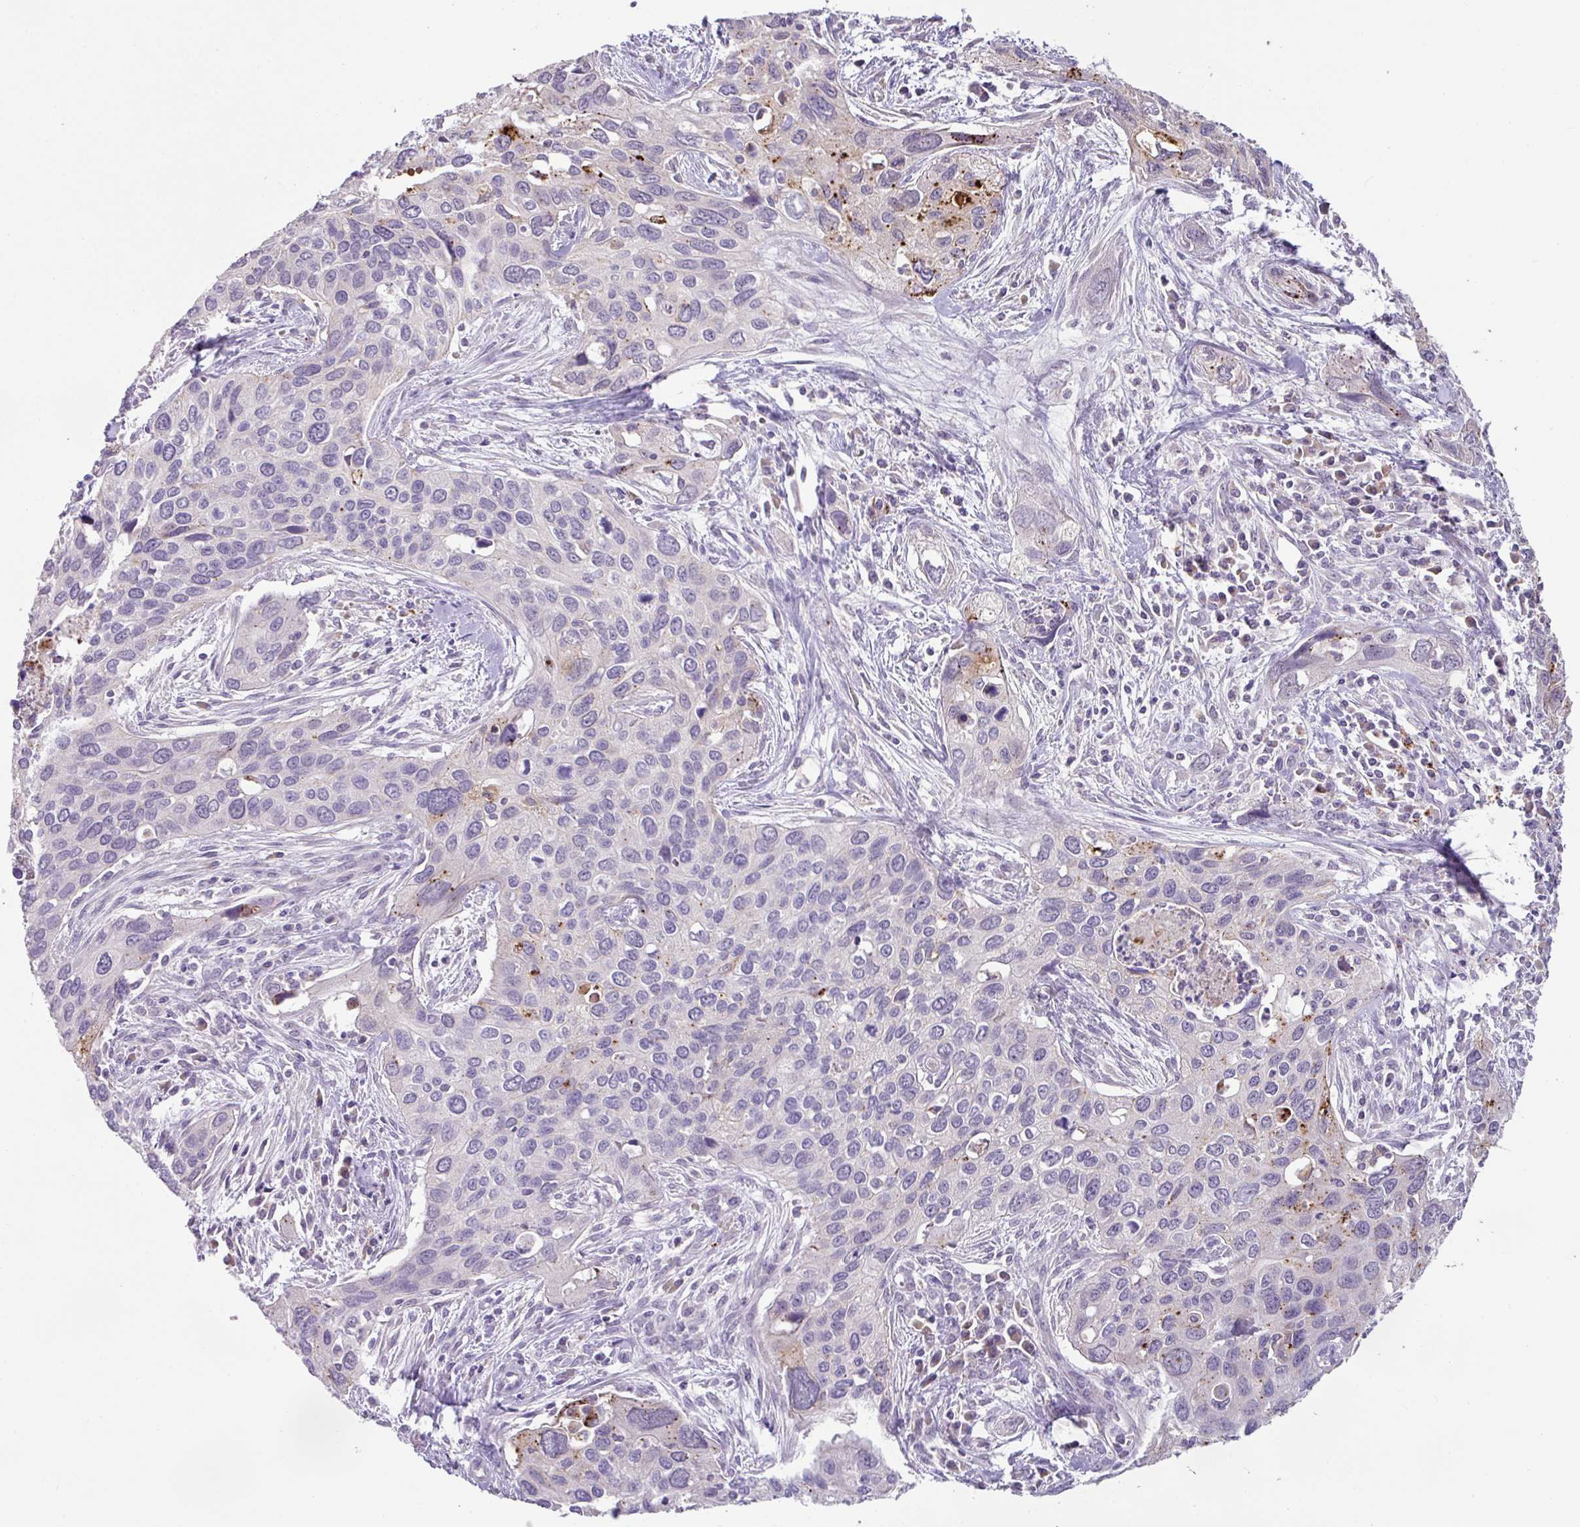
{"staining": {"intensity": "moderate", "quantity": "<25%", "location": "cytoplasmic/membranous"}, "tissue": "cervical cancer", "cell_type": "Tumor cells", "image_type": "cancer", "snomed": [{"axis": "morphology", "description": "Squamous cell carcinoma, NOS"}, {"axis": "topography", "description": "Cervix"}], "caption": "Immunohistochemical staining of cervical cancer reveals low levels of moderate cytoplasmic/membranous positivity in about <25% of tumor cells.", "gene": "PLEKHH3", "patient": {"sex": "female", "age": 55}}